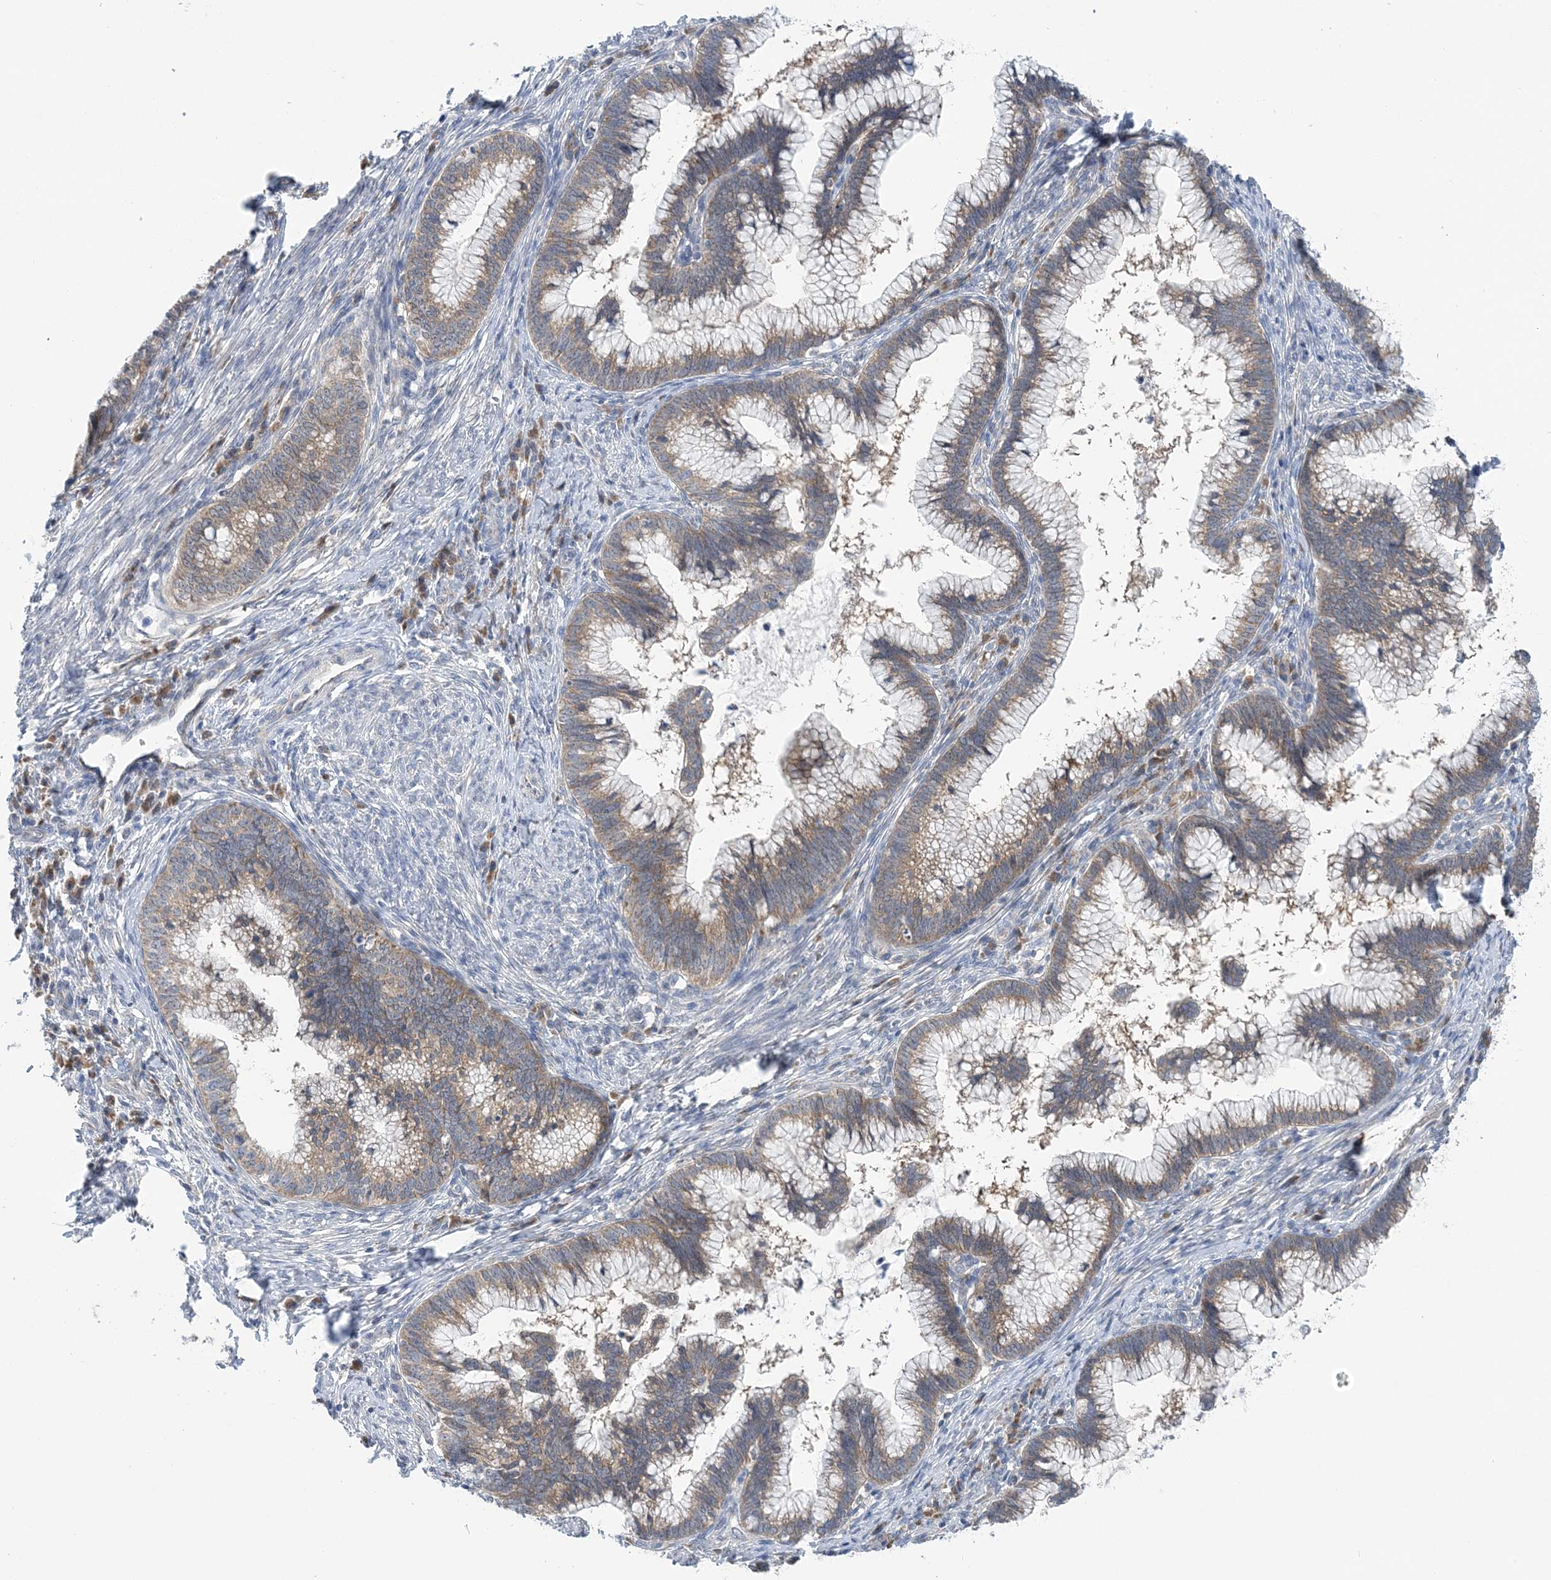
{"staining": {"intensity": "moderate", "quantity": ">75%", "location": "cytoplasmic/membranous"}, "tissue": "cervical cancer", "cell_type": "Tumor cells", "image_type": "cancer", "snomed": [{"axis": "morphology", "description": "Adenocarcinoma, NOS"}, {"axis": "topography", "description": "Cervix"}], "caption": "Protein expression analysis of human cervical cancer reveals moderate cytoplasmic/membranous positivity in approximately >75% of tumor cells.", "gene": "COPE", "patient": {"sex": "female", "age": 36}}